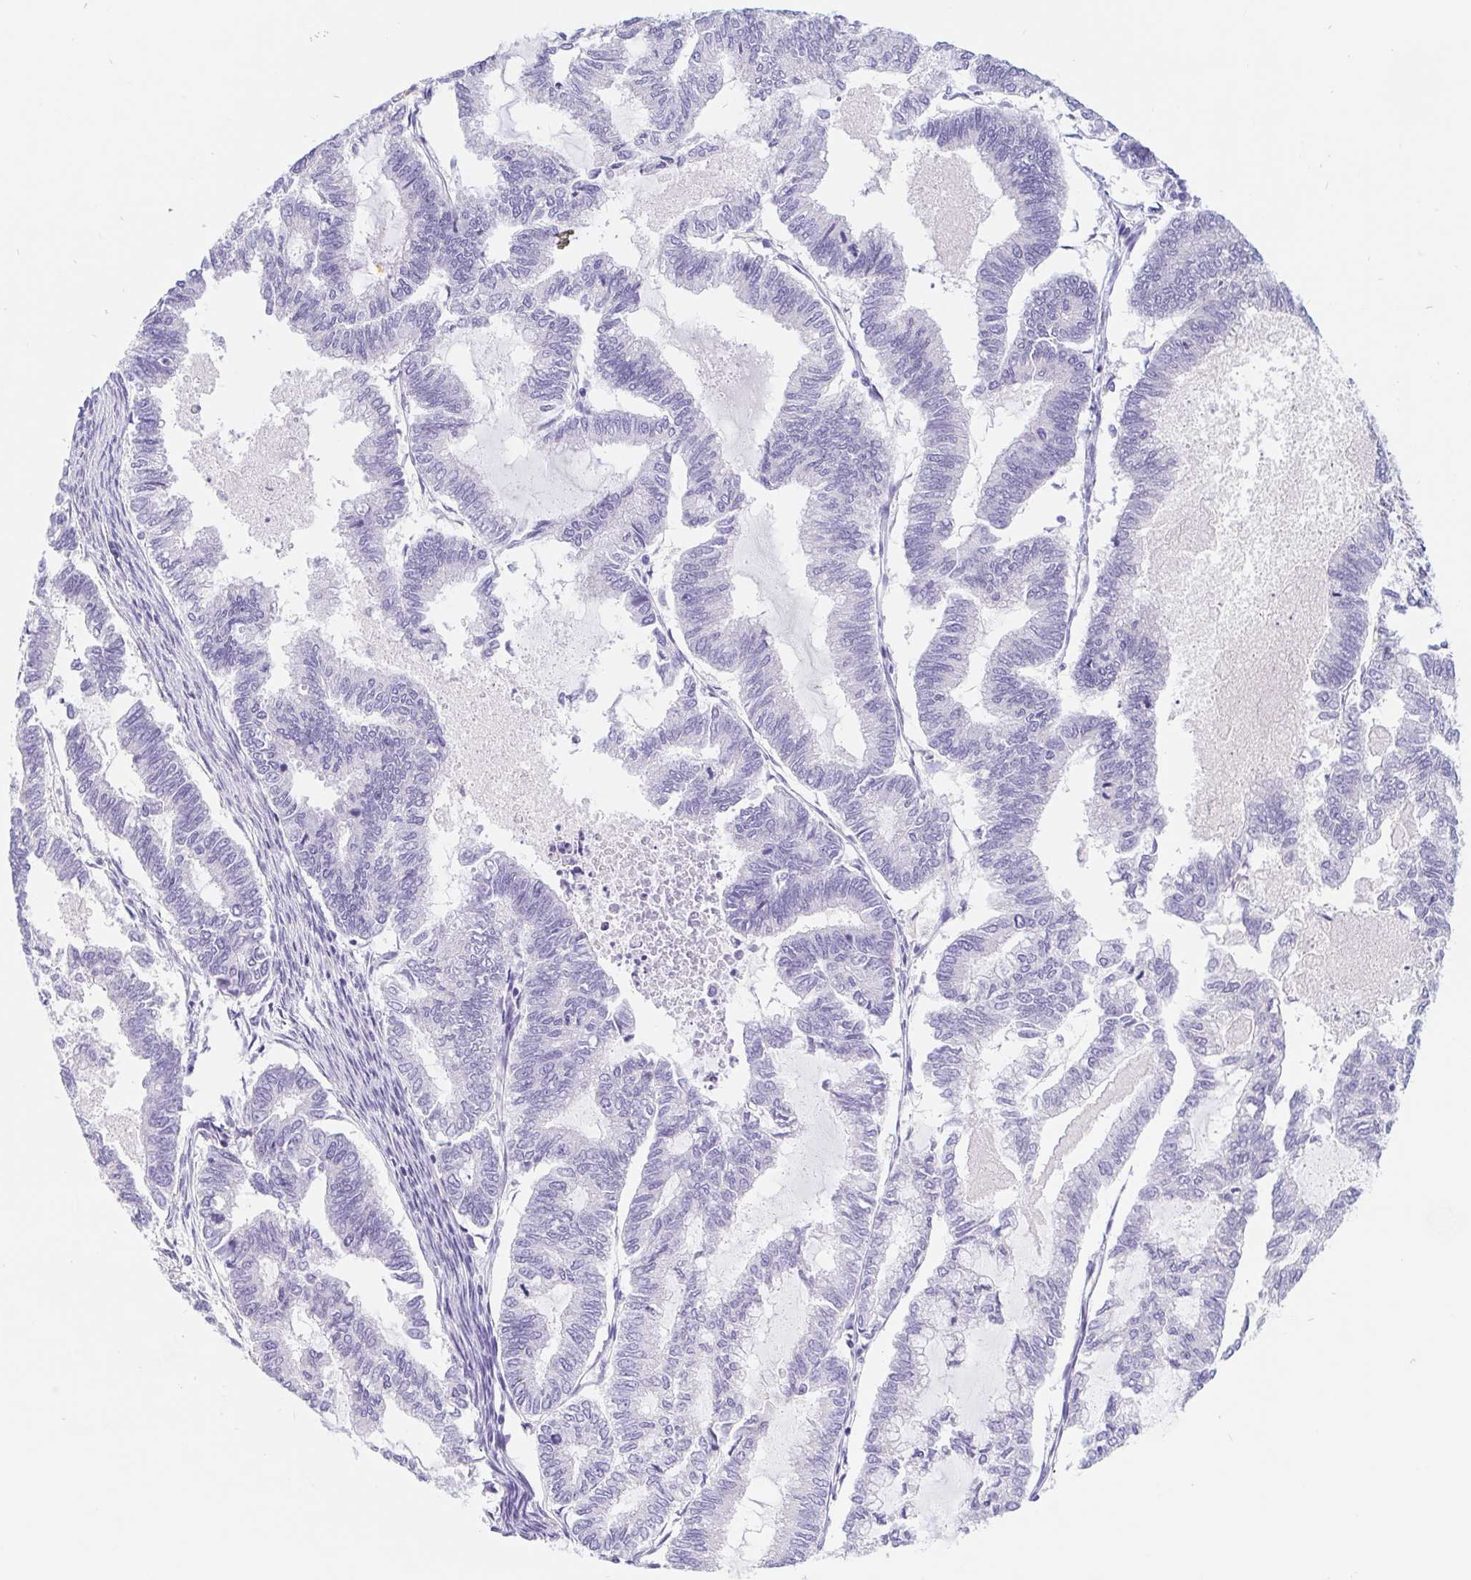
{"staining": {"intensity": "negative", "quantity": "none", "location": "none"}, "tissue": "endometrial cancer", "cell_type": "Tumor cells", "image_type": "cancer", "snomed": [{"axis": "morphology", "description": "Adenocarcinoma, NOS"}, {"axis": "topography", "description": "Endometrium"}], "caption": "The image shows no significant expression in tumor cells of endometrial cancer.", "gene": "LIMCH1", "patient": {"sex": "female", "age": 79}}